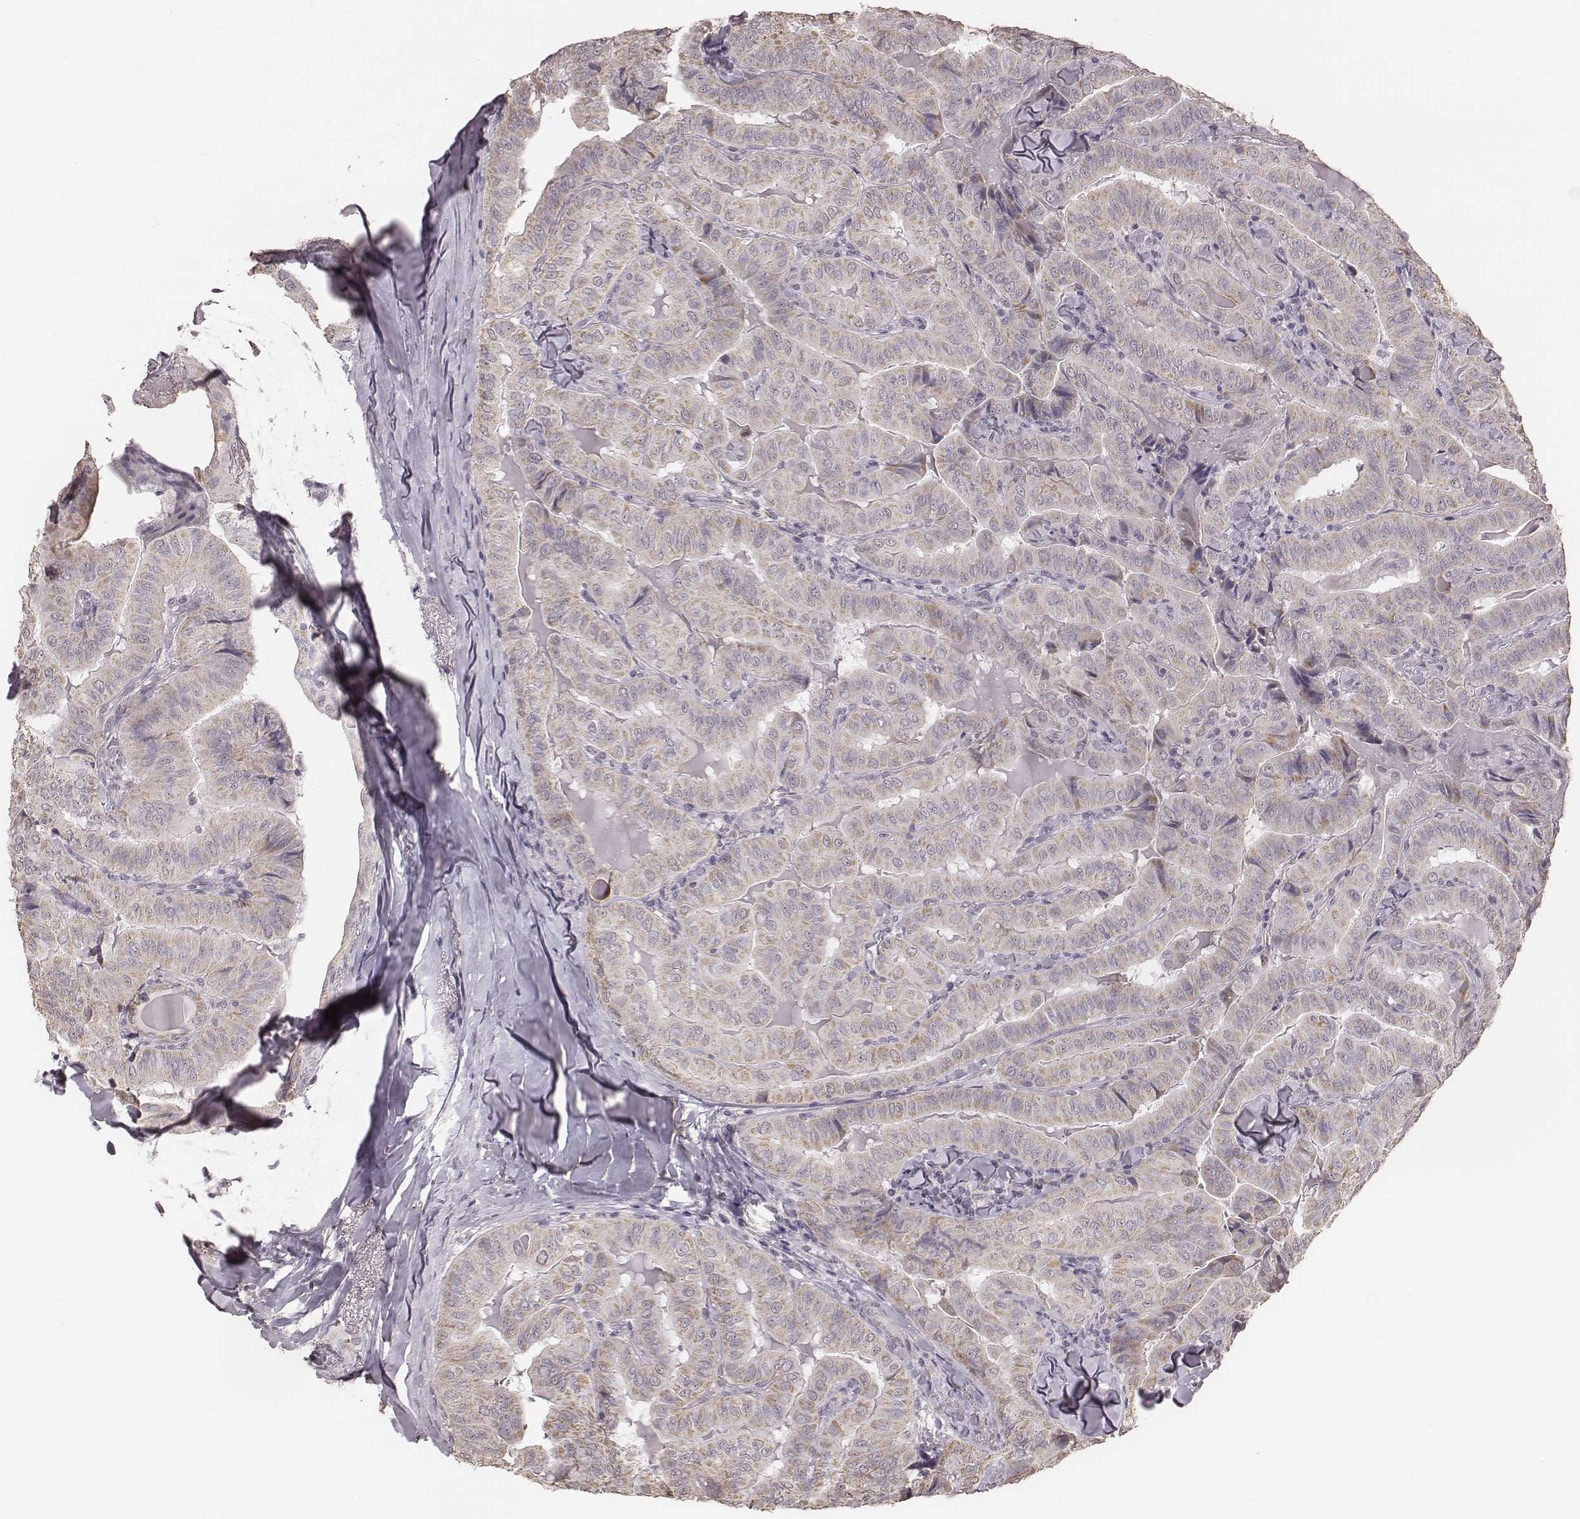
{"staining": {"intensity": "weak", "quantity": "<25%", "location": "cytoplasmic/membranous"}, "tissue": "thyroid cancer", "cell_type": "Tumor cells", "image_type": "cancer", "snomed": [{"axis": "morphology", "description": "Papillary adenocarcinoma, NOS"}, {"axis": "topography", "description": "Thyroid gland"}], "caption": "IHC photomicrograph of thyroid cancer stained for a protein (brown), which demonstrates no staining in tumor cells.", "gene": "SLC7A4", "patient": {"sex": "female", "age": 68}}